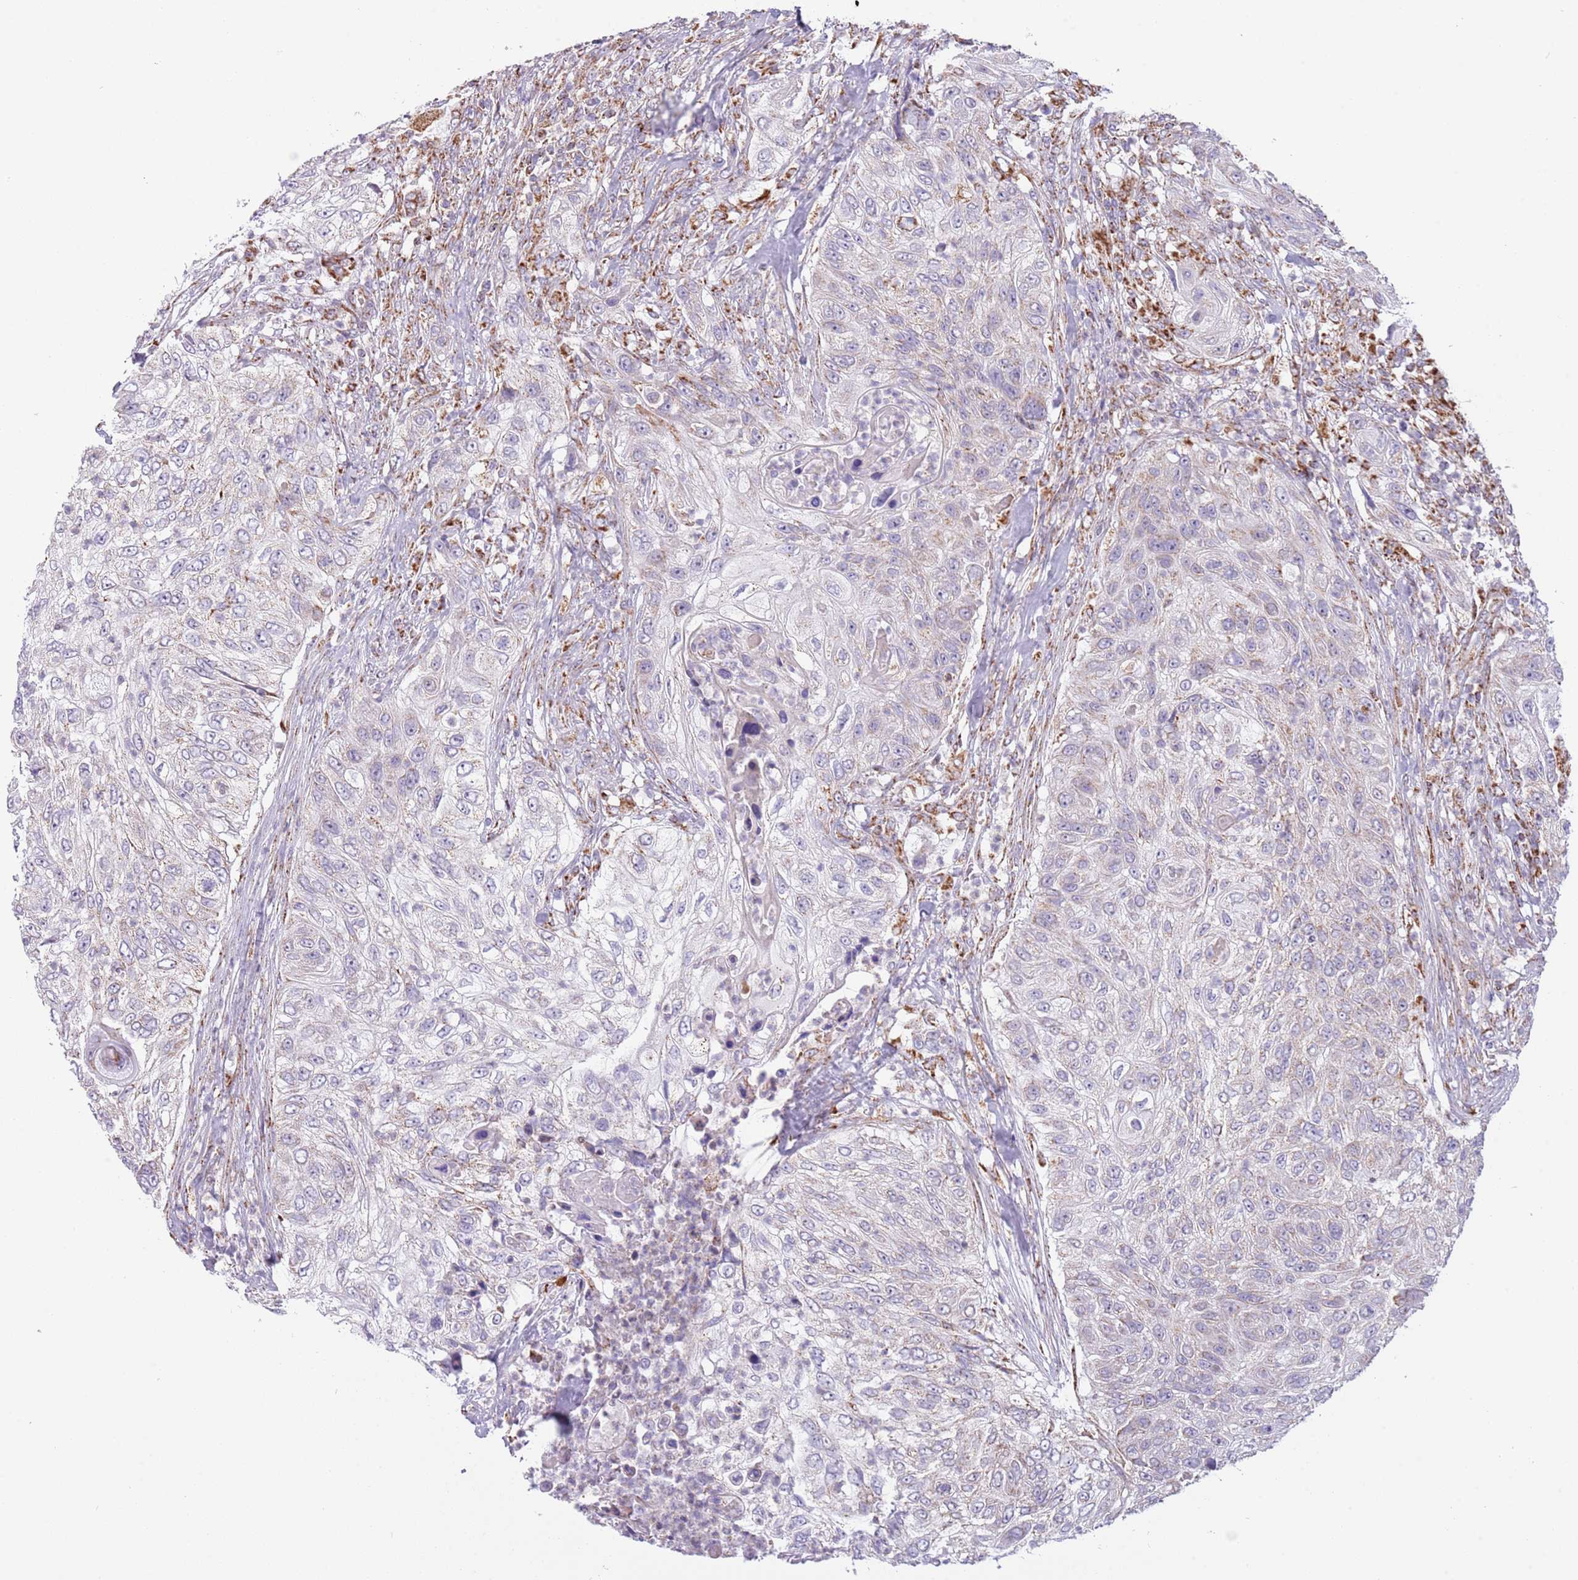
{"staining": {"intensity": "weak", "quantity": "<25%", "location": "cytoplasmic/membranous"}, "tissue": "urothelial cancer", "cell_type": "Tumor cells", "image_type": "cancer", "snomed": [{"axis": "morphology", "description": "Urothelial carcinoma, High grade"}, {"axis": "topography", "description": "Urinary bladder"}], "caption": "An immunohistochemistry (IHC) photomicrograph of high-grade urothelial carcinoma is shown. There is no staining in tumor cells of high-grade urothelial carcinoma.", "gene": "LHX6", "patient": {"sex": "female", "age": 60}}